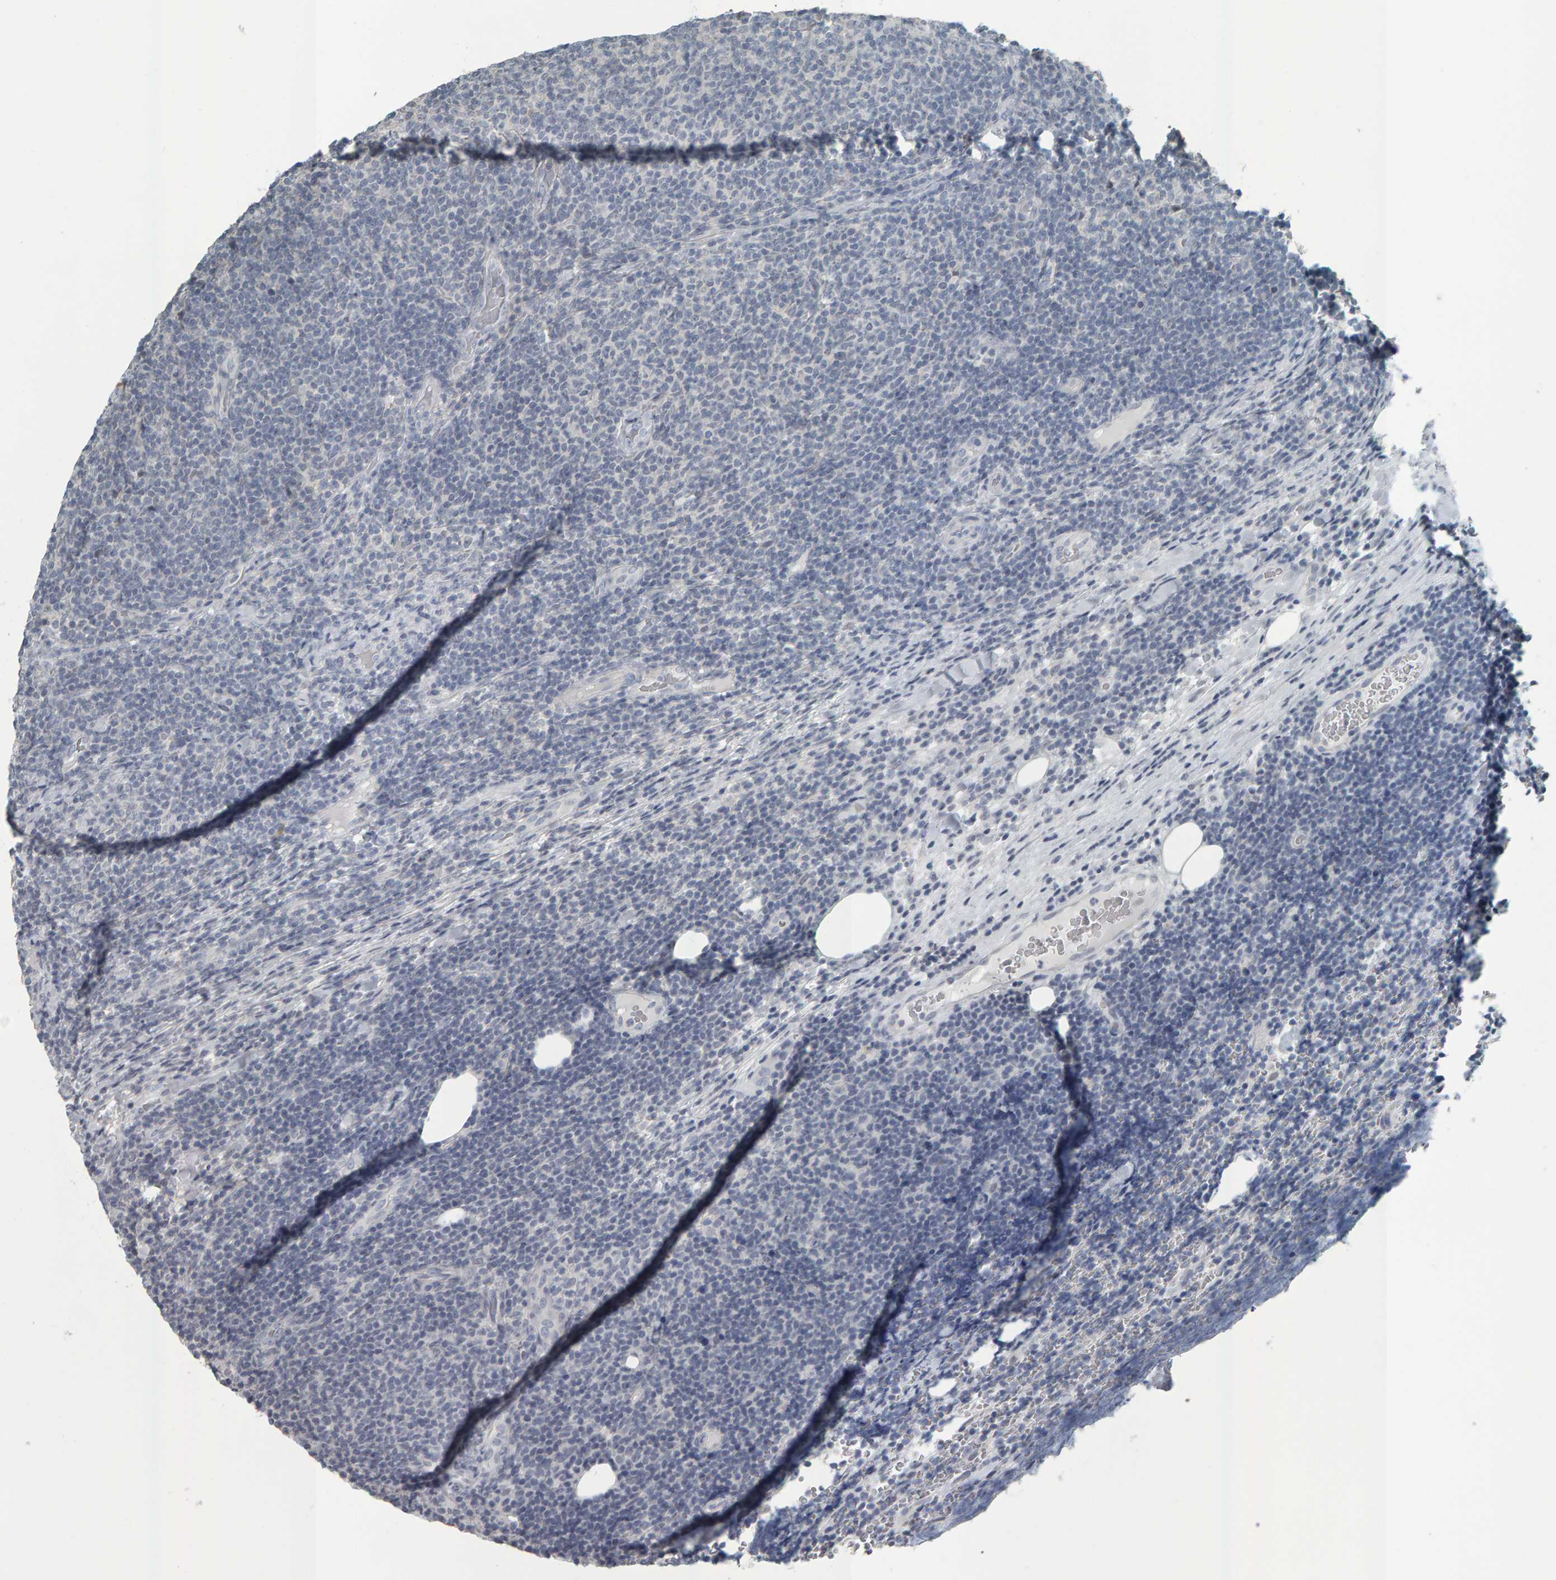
{"staining": {"intensity": "negative", "quantity": "none", "location": "none"}, "tissue": "lymphoma", "cell_type": "Tumor cells", "image_type": "cancer", "snomed": [{"axis": "morphology", "description": "Malignant lymphoma, non-Hodgkin's type, Low grade"}, {"axis": "topography", "description": "Lymph node"}], "caption": "This is an immunohistochemistry micrograph of low-grade malignant lymphoma, non-Hodgkin's type. There is no positivity in tumor cells.", "gene": "PYY", "patient": {"sex": "male", "age": 66}}